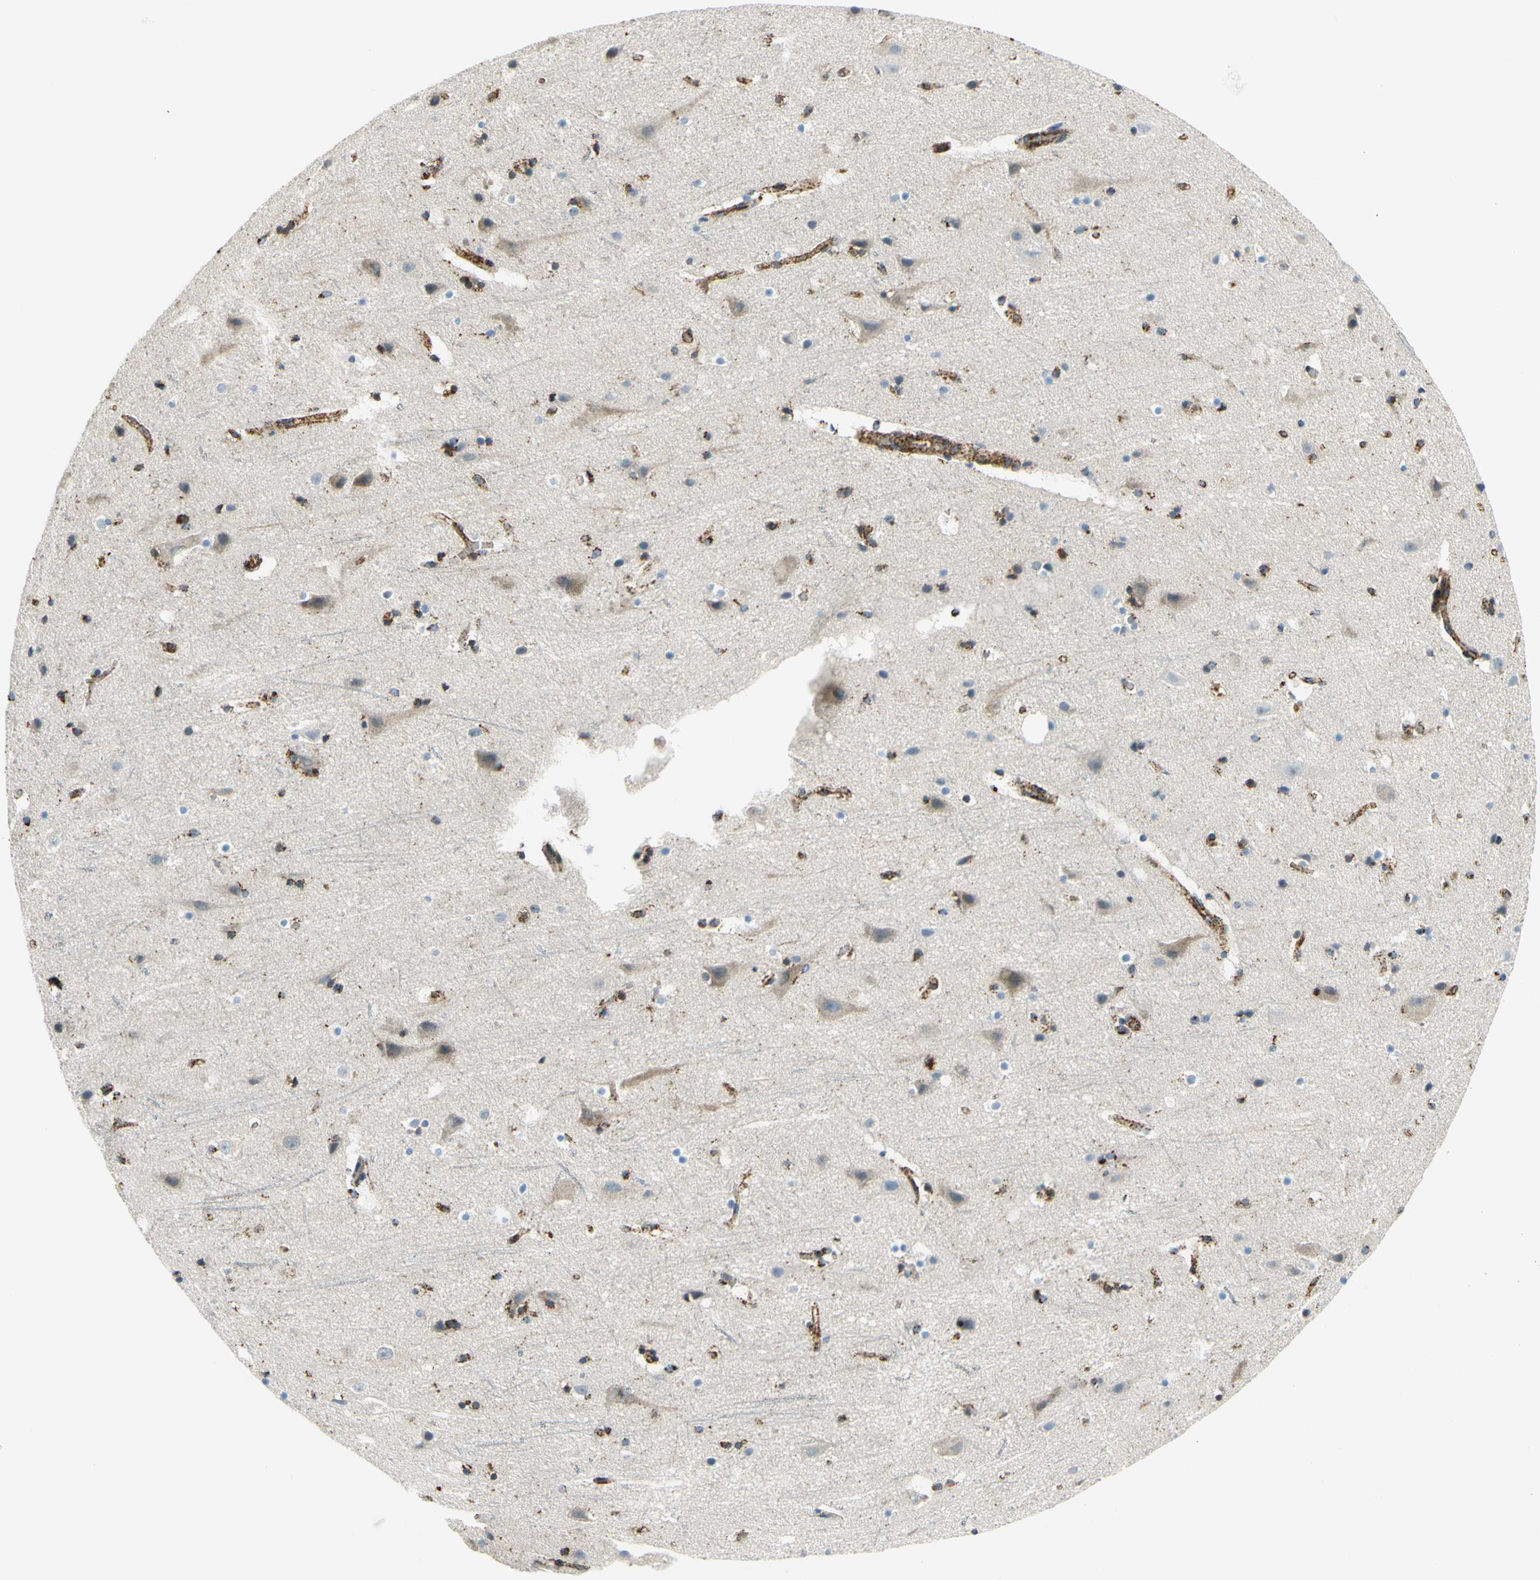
{"staining": {"intensity": "moderate", "quantity": ">75%", "location": "cytoplasmic/membranous"}, "tissue": "cerebral cortex", "cell_type": "Endothelial cells", "image_type": "normal", "snomed": [{"axis": "morphology", "description": "Normal tissue, NOS"}, {"axis": "topography", "description": "Cerebral cortex"}], "caption": "High-magnification brightfield microscopy of unremarkable cerebral cortex stained with DAB (brown) and counterstained with hematoxylin (blue). endothelial cells exhibit moderate cytoplasmic/membranous expression is seen in approximately>75% of cells.", "gene": "MAVS", "patient": {"sex": "male", "age": 45}}